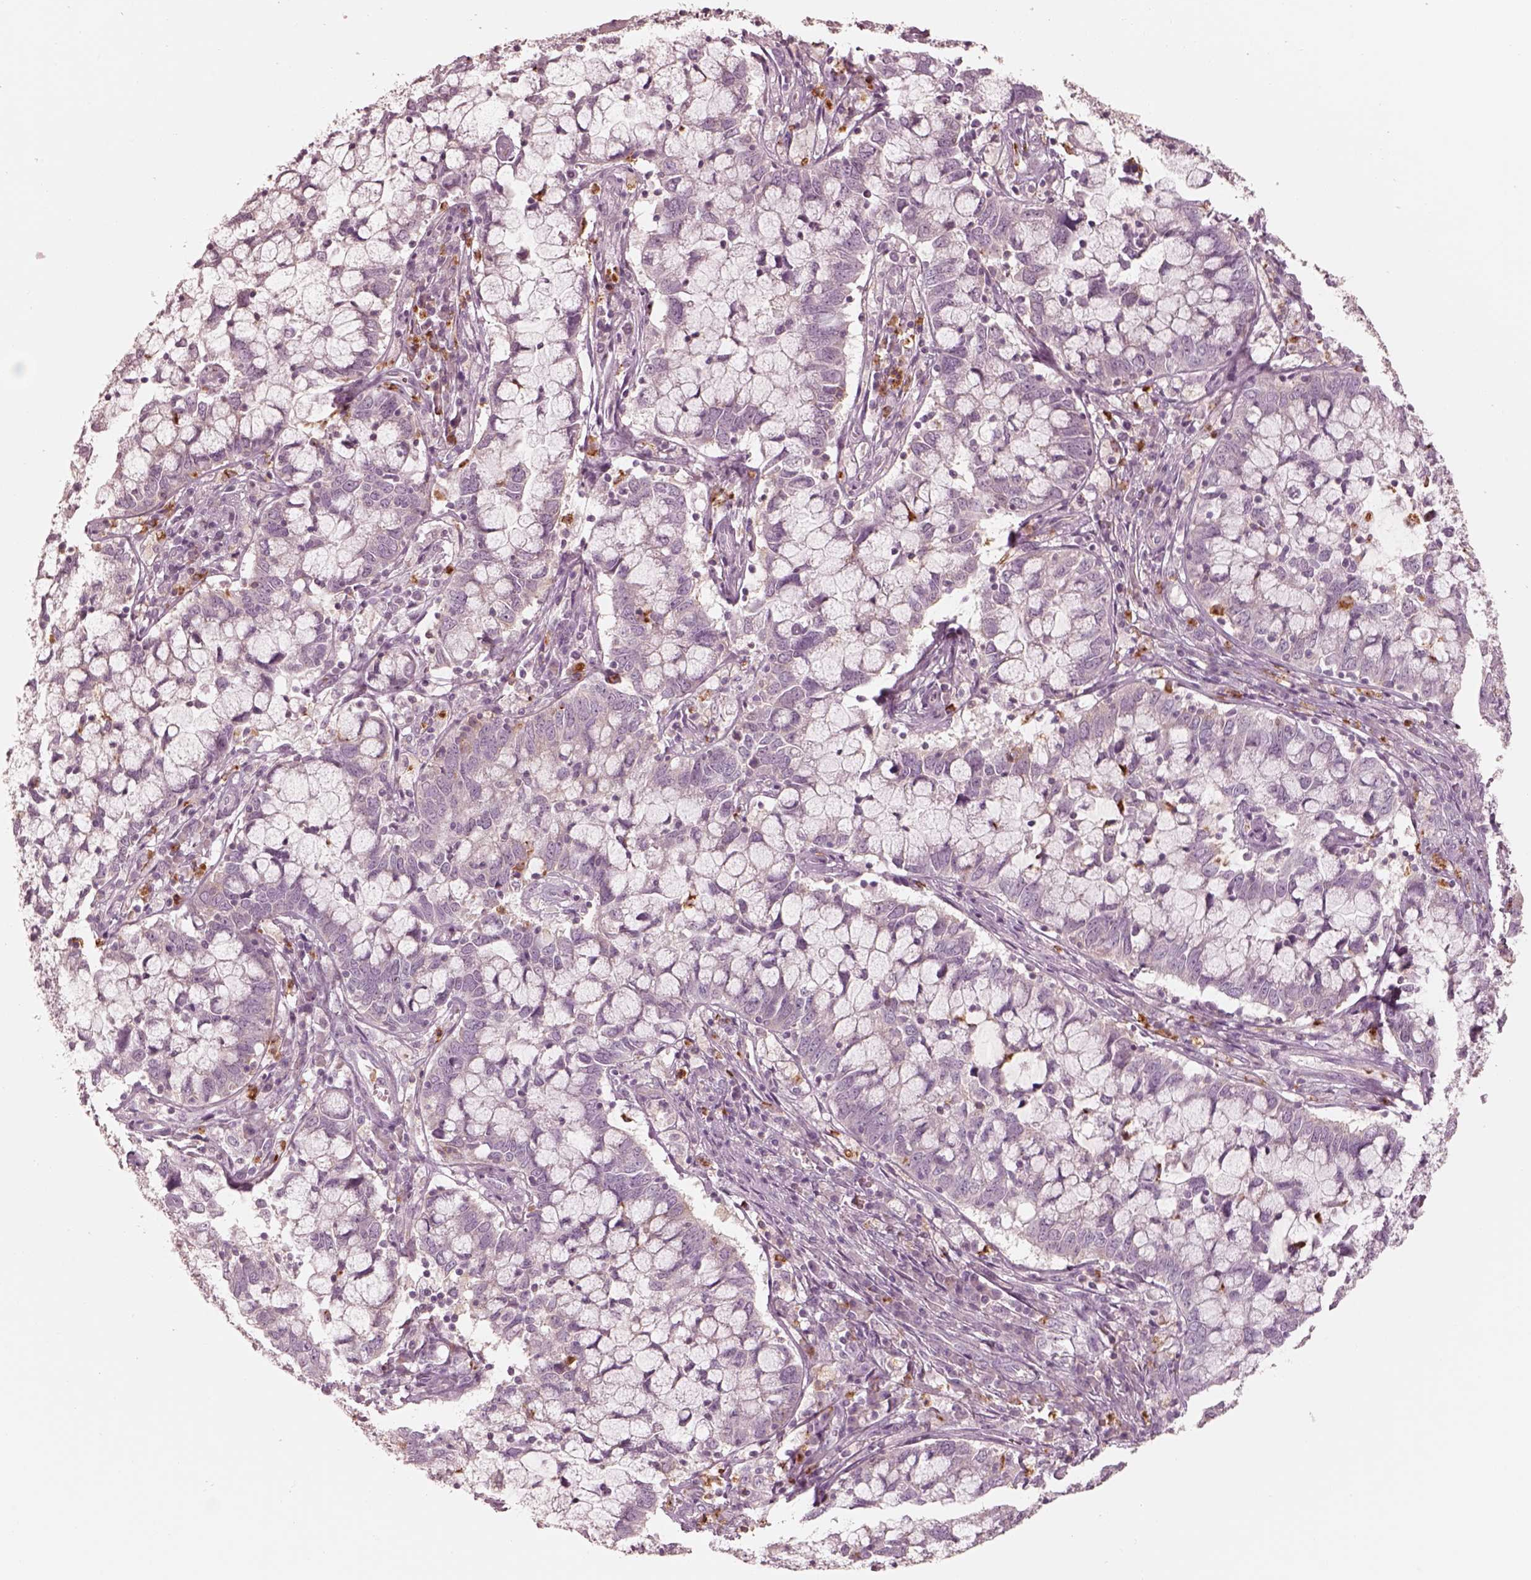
{"staining": {"intensity": "negative", "quantity": "none", "location": "none"}, "tissue": "cervical cancer", "cell_type": "Tumor cells", "image_type": "cancer", "snomed": [{"axis": "morphology", "description": "Adenocarcinoma, NOS"}, {"axis": "topography", "description": "Cervix"}], "caption": "This is a image of immunohistochemistry (IHC) staining of cervical cancer, which shows no expression in tumor cells.", "gene": "GPRIN1", "patient": {"sex": "female", "age": 40}}